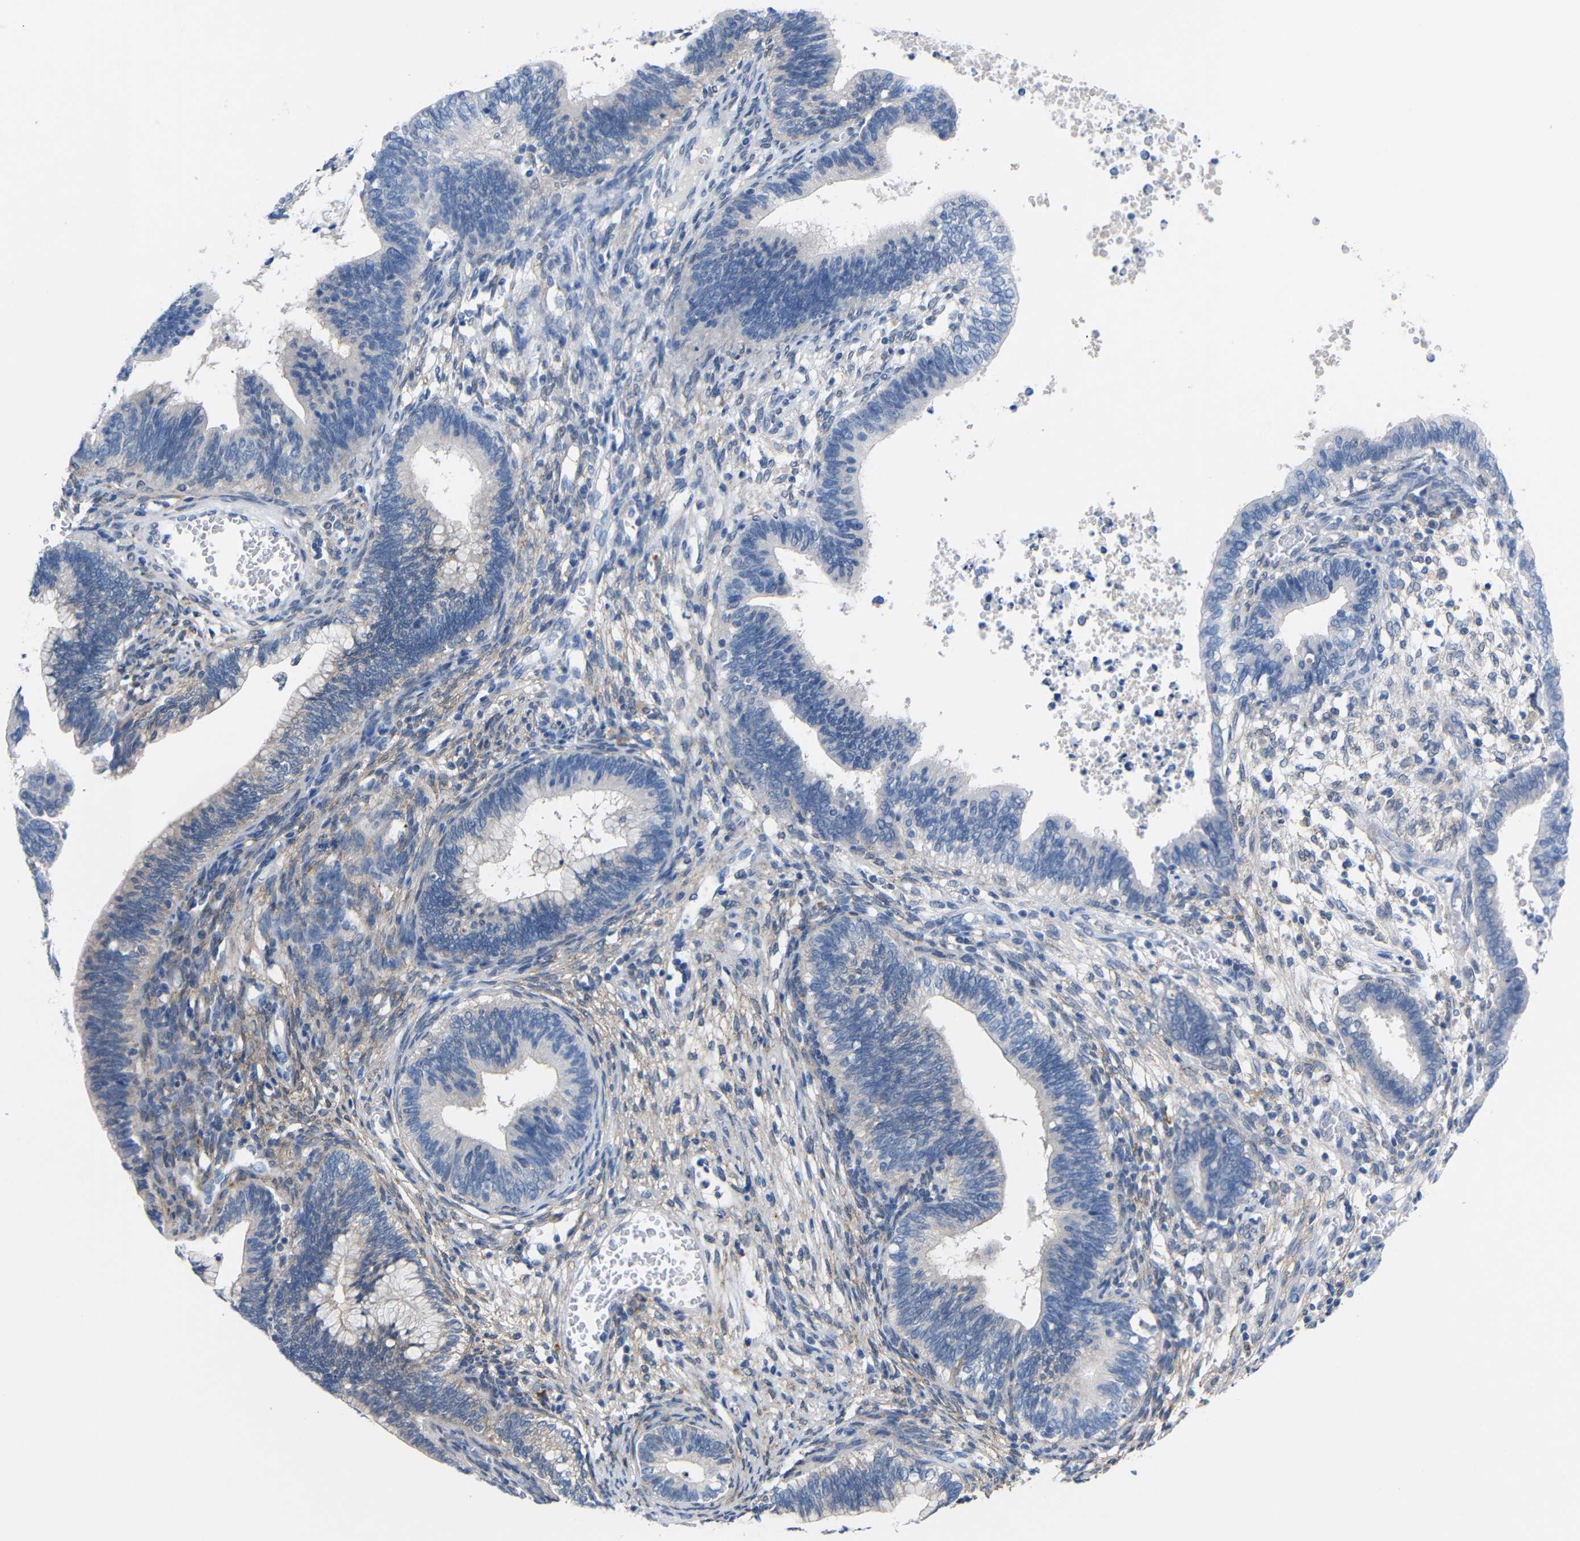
{"staining": {"intensity": "negative", "quantity": "none", "location": "none"}, "tissue": "cervical cancer", "cell_type": "Tumor cells", "image_type": "cancer", "snomed": [{"axis": "morphology", "description": "Adenocarcinoma, NOS"}, {"axis": "topography", "description": "Cervix"}], "caption": "A histopathology image of adenocarcinoma (cervical) stained for a protein reveals no brown staining in tumor cells.", "gene": "PEBP1", "patient": {"sex": "female", "age": 44}}